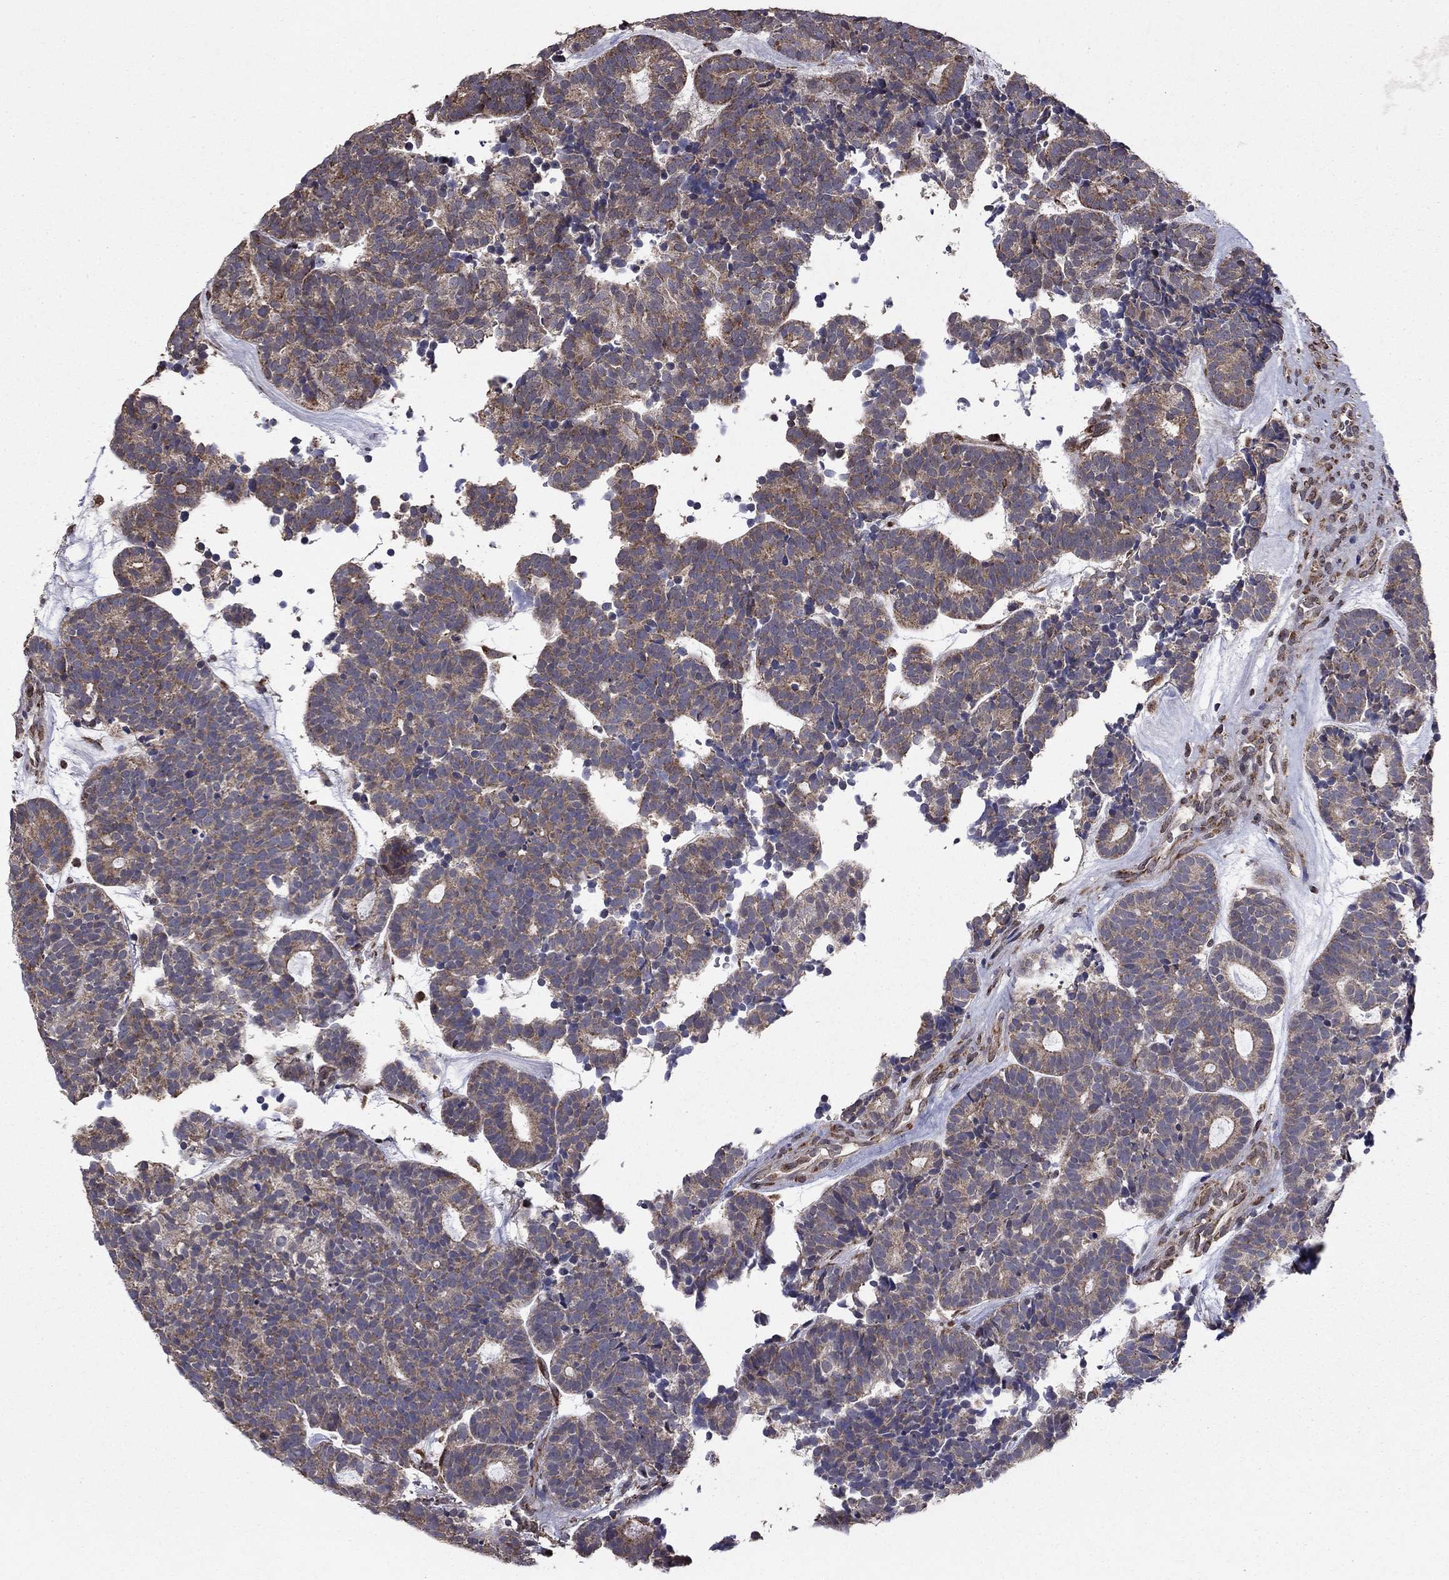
{"staining": {"intensity": "moderate", "quantity": "25%-75%", "location": "cytoplasmic/membranous"}, "tissue": "head and neck cancer", "cell_type": "Tumor cells", "image_type": "cancer", "snomed": [{"axis": "morphology", "description": "Adenocarcinoma, NOS"}, {"axis": "topography", "description": "Head-Neck"}], "caption": "Brown immunohistochemical staining in adenocarcinoma (head and neck) exhibits moderate cytoplasmic/membranous staining in approximately 25%-75% of tumor cells. (Stains: DAB in brown, nuclei in blue, Microscopy: brightfield microscopy at high magnification).", "gene": "NKIRAS1", "patient": {"sex": "female", "age": 81}}